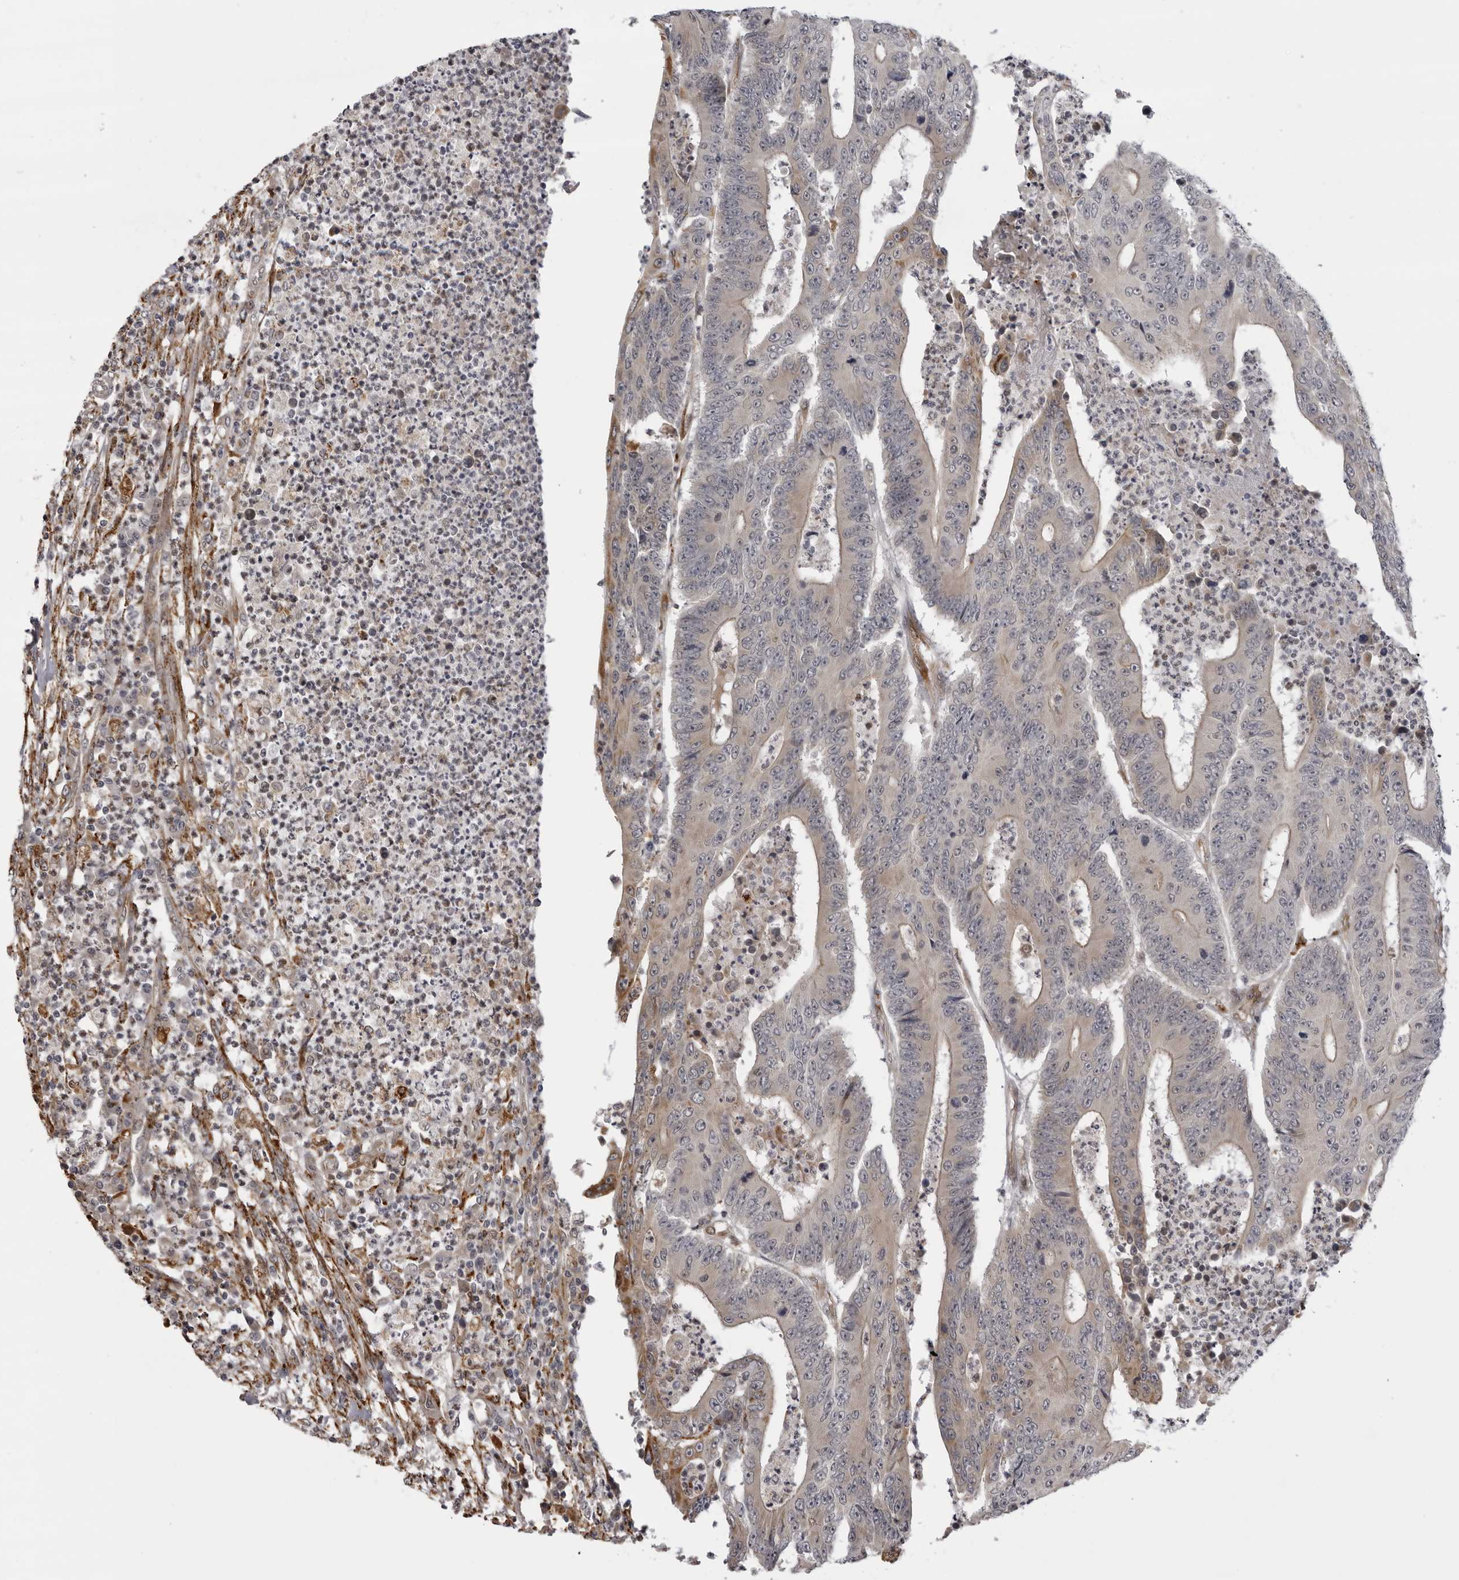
{"staining": {"intensity": "weak", "quantity": "<25%", "location": "cytoplasmic/membranous"}, "tissue": "colorectal cancer", "cell_type": "Tumor cells", "image_type": "cancer", "snomed": [{"axis": "morphology", "description": "Adenocarcinoma, NOS"}, {"axis": "topography", "description": "Colon"}], "caption": "Photomicrograph shows no protein positivity in tumor cells of adenocarcinoma (colorectal) tissue.", "gene": "DNAH14", "patient": {"sex": "male", "age": 83}}